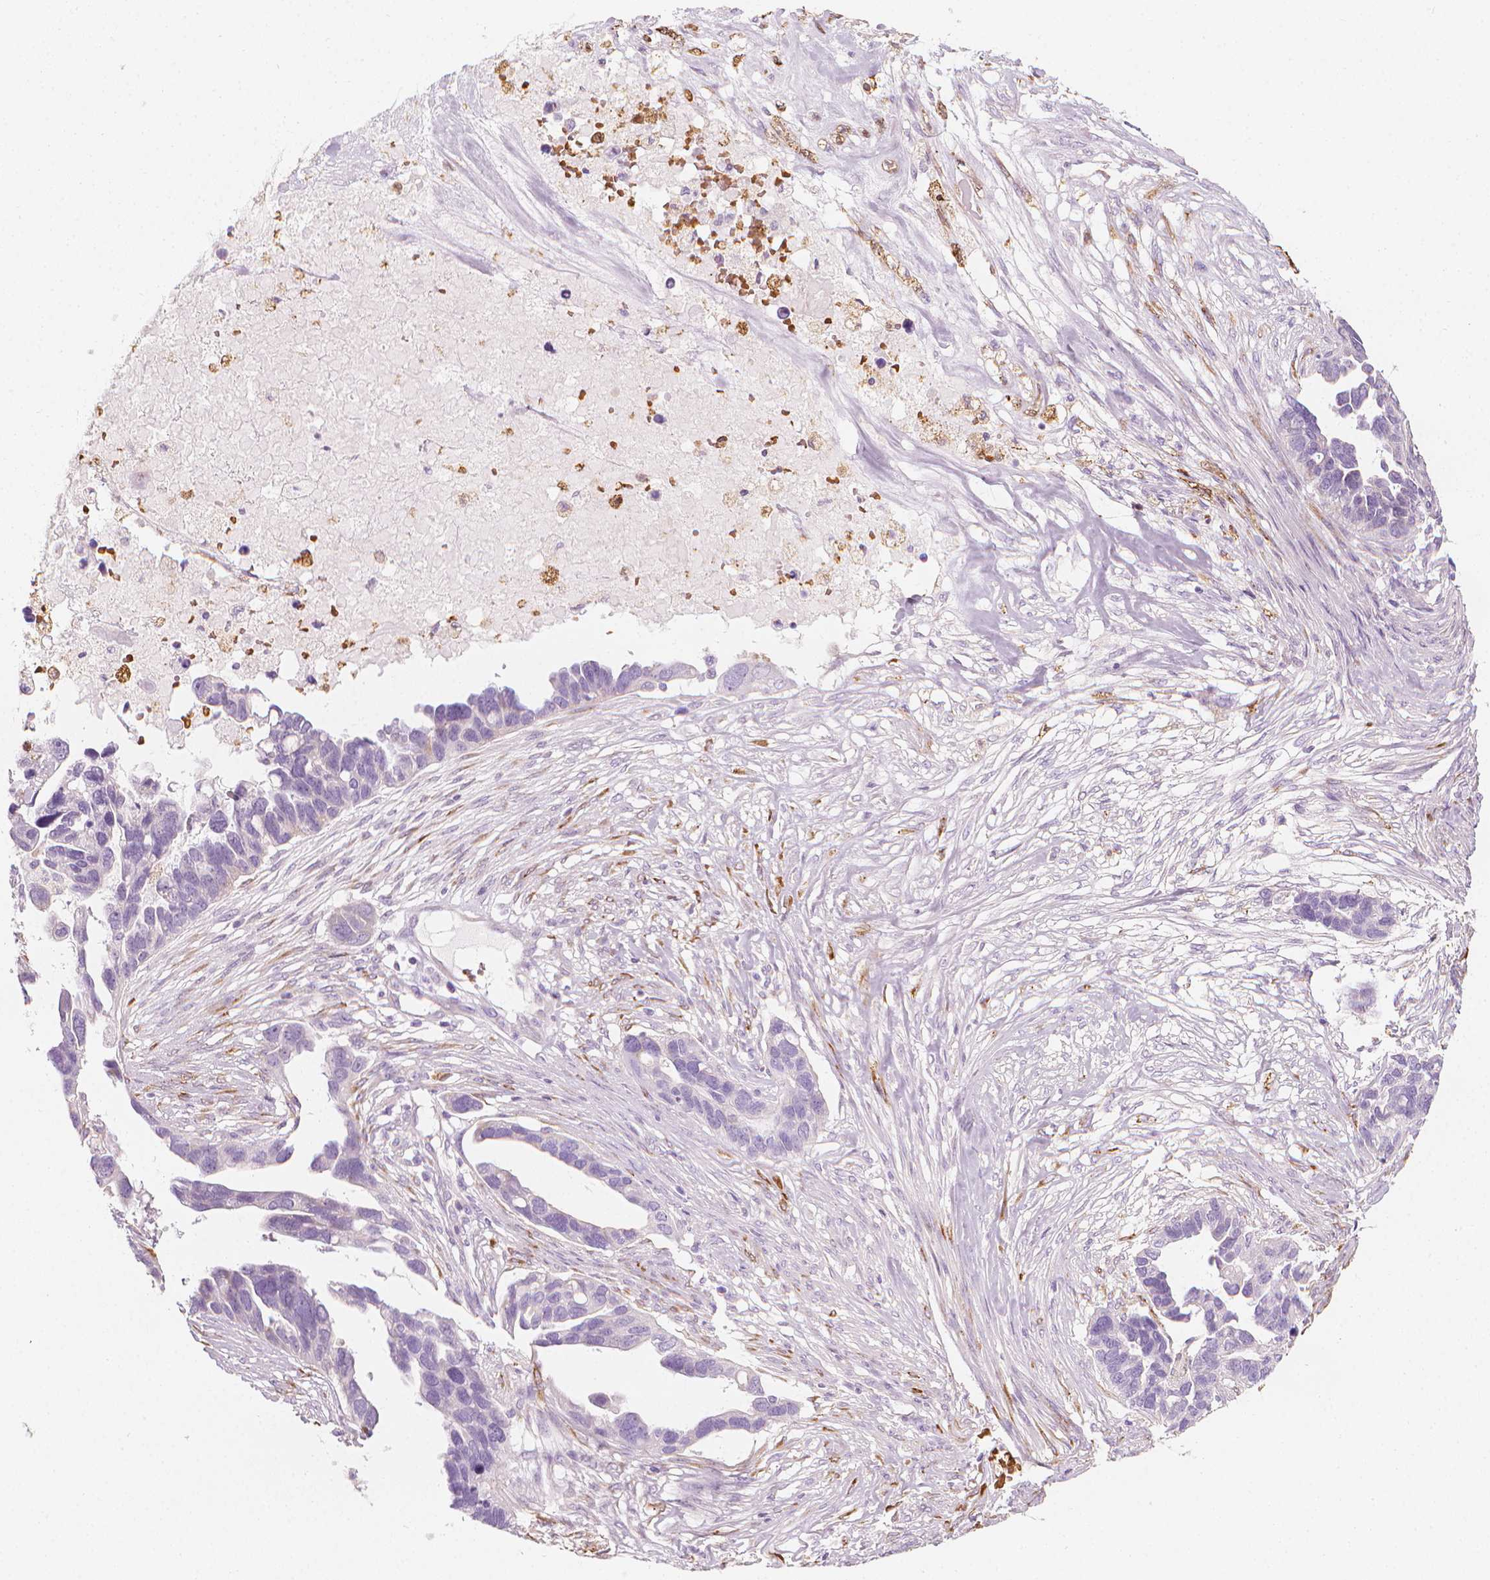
{"staining": {"intensity": "negative", "quantity": "none", "location": "none"}, "tissue": "ovarian cancer", "cell_type": "Tumor cells", "image_type": "cancer", "snomed": [{"axis": "morphology", "description": "Cystadenocarcinoma, serous, NOS"}, {"axis": "topography", "description": "Ovary"}], "caption": "The image shows no significant staining in tumor cells of ovarian cancer (serous cystadenocarcinoma).", "gene": "CES1", "patient": {"sex": "female", "age": 54}}